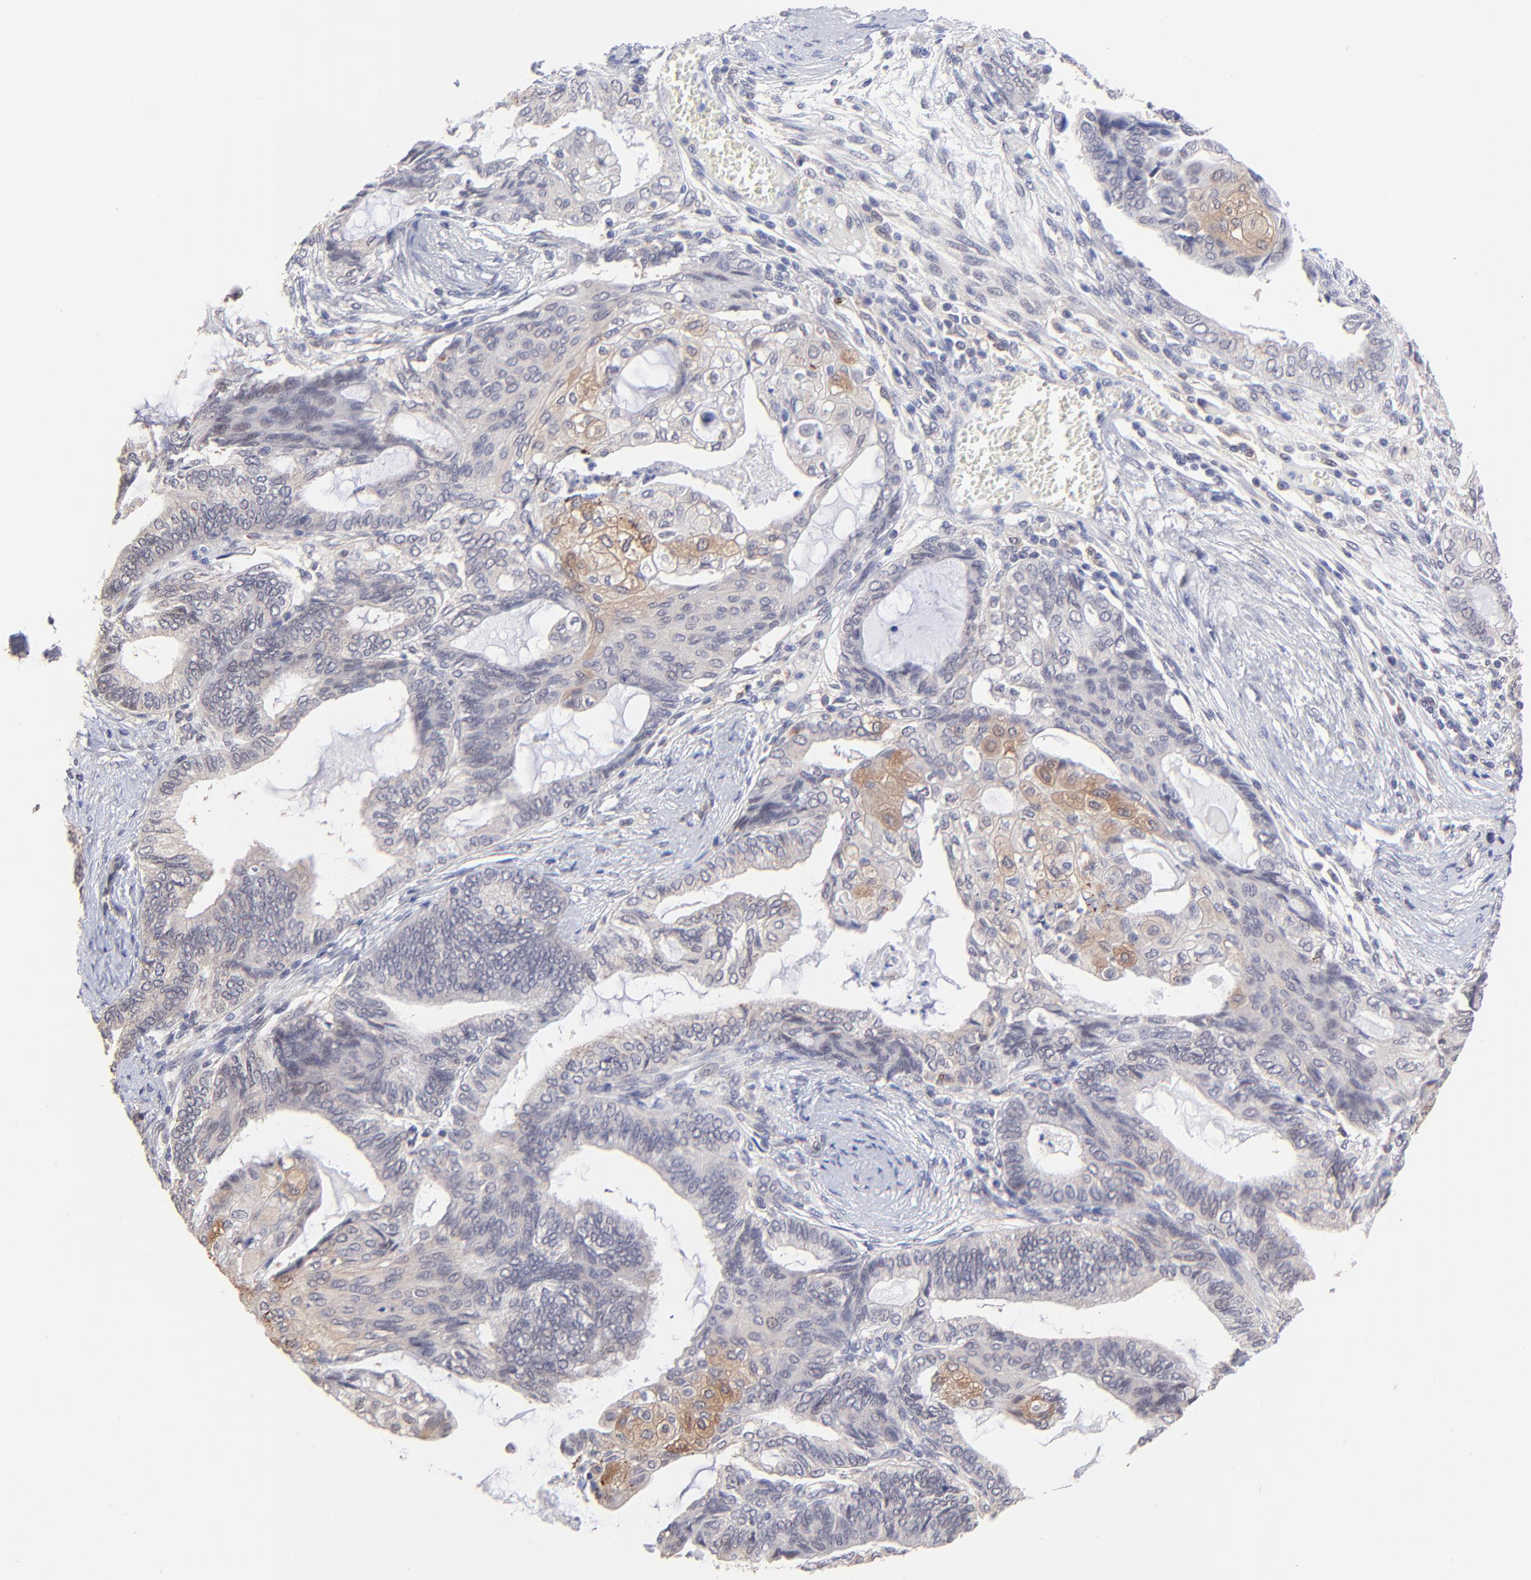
{"staining": {"intensity": "negative", "quantity": "none", "location": "none"}, "tissue": "endometrial cancer", "cell_type": "Tumor cells", "image_type": "cancer", "snomed": [{"axis": "morphology", "description": "Adenocarcinoma, NOS"}, {"axis": "topography", "description": "Endometrium"}], "caption": "Adenocarcinoma (endometrial) was stained to show a protein in brown. There is no significant staining in tumor cells.", "gene": "ZNF747", "patient": {"sex": "female", "age": 79}}